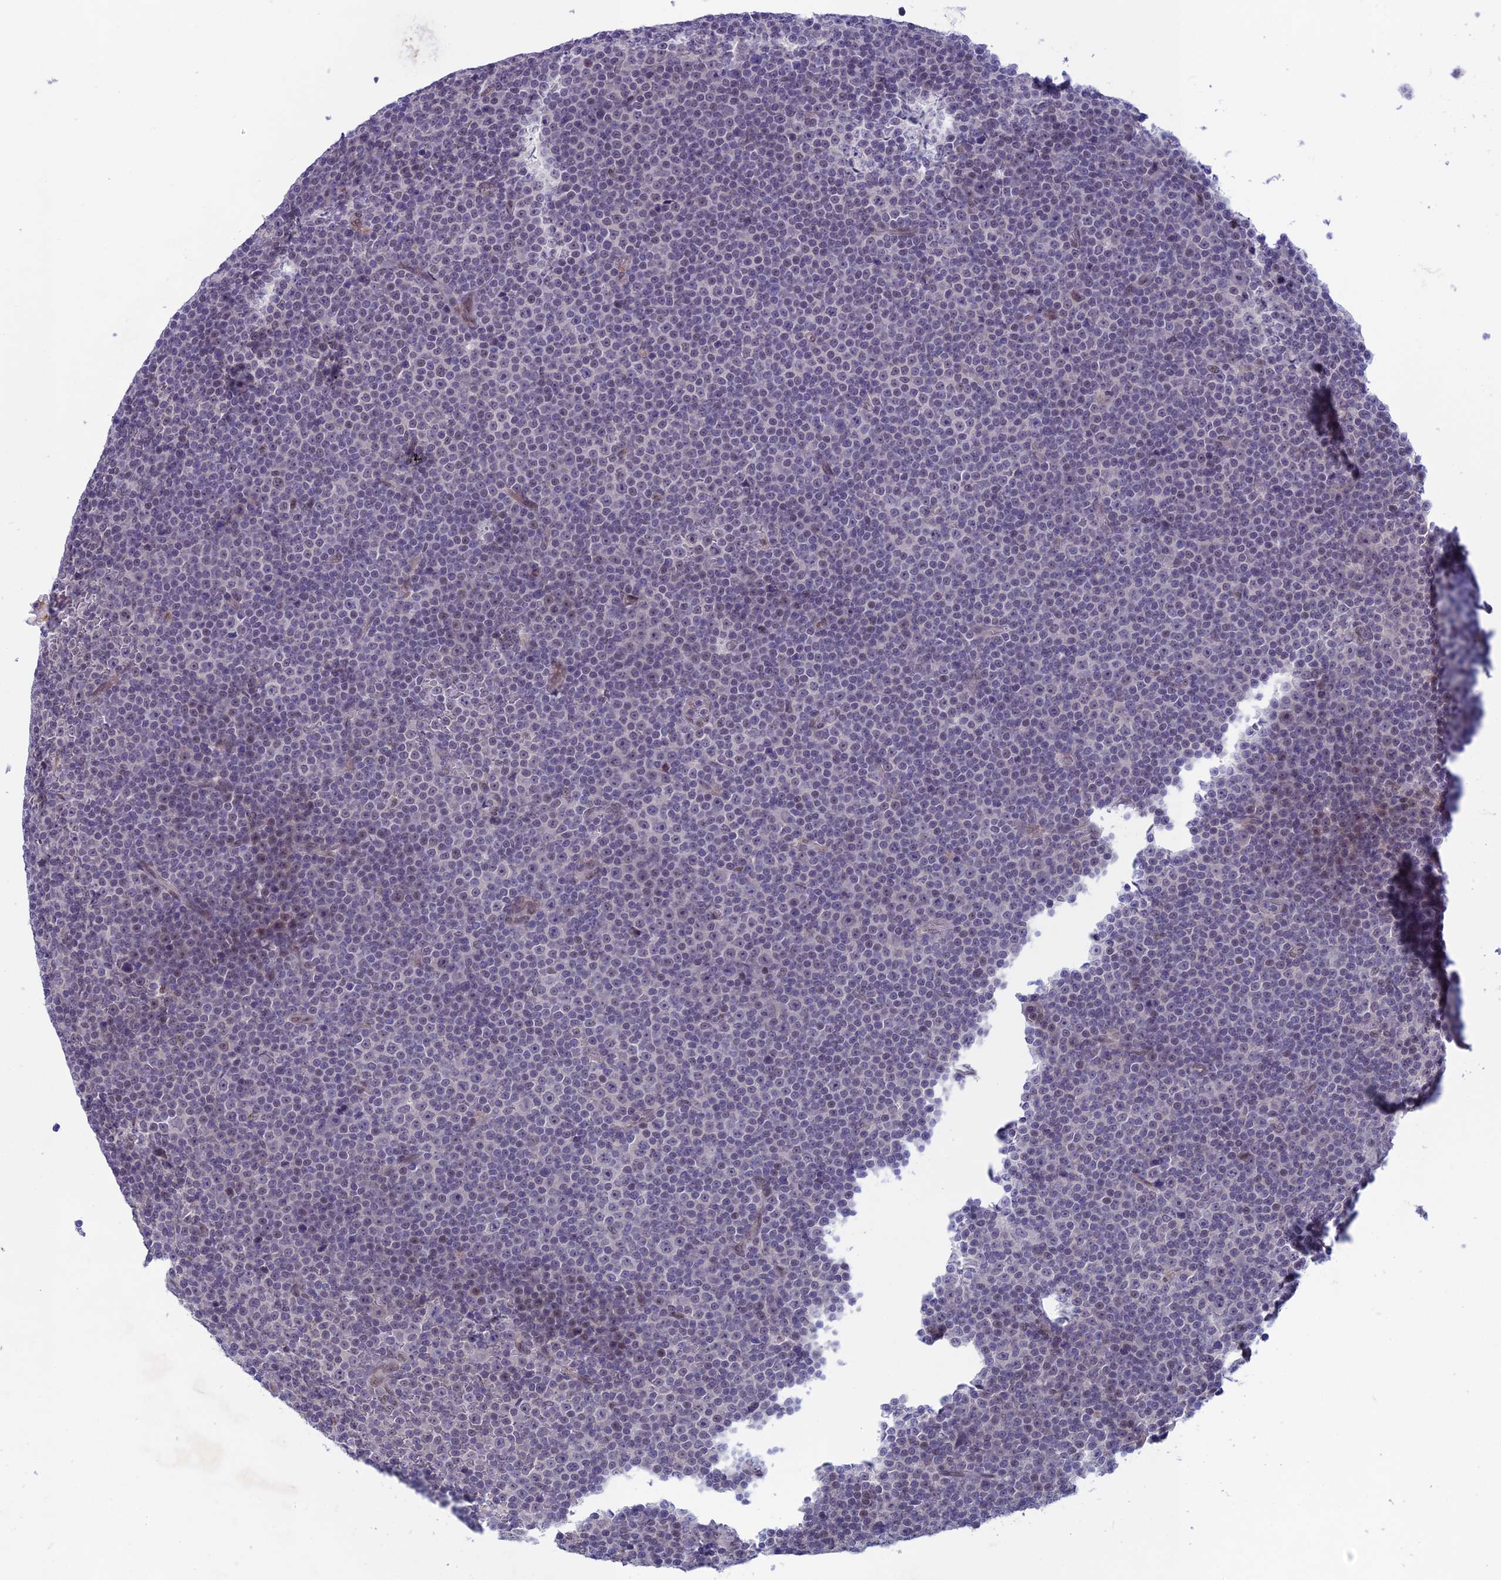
{"staining": {"intensity": "negative", "quantity": "none", "location": "none"}, "tissue": "lymphoma", "cell_type": "Tumor cells", "image_type": "cancer", "snomed": [{"axis": "morphology", "description": "Malignant lymphoma, non-Hodgkin's type, Low grade"}, {"axis": "topography", "description": "Lymph node"}], "caption": "Human lymphoma stained for a protein using immunohistochemistry reveals no expression in tumor cells.", "gene": "FKBPL", "patient": {"sex": "female", "age": 67}}